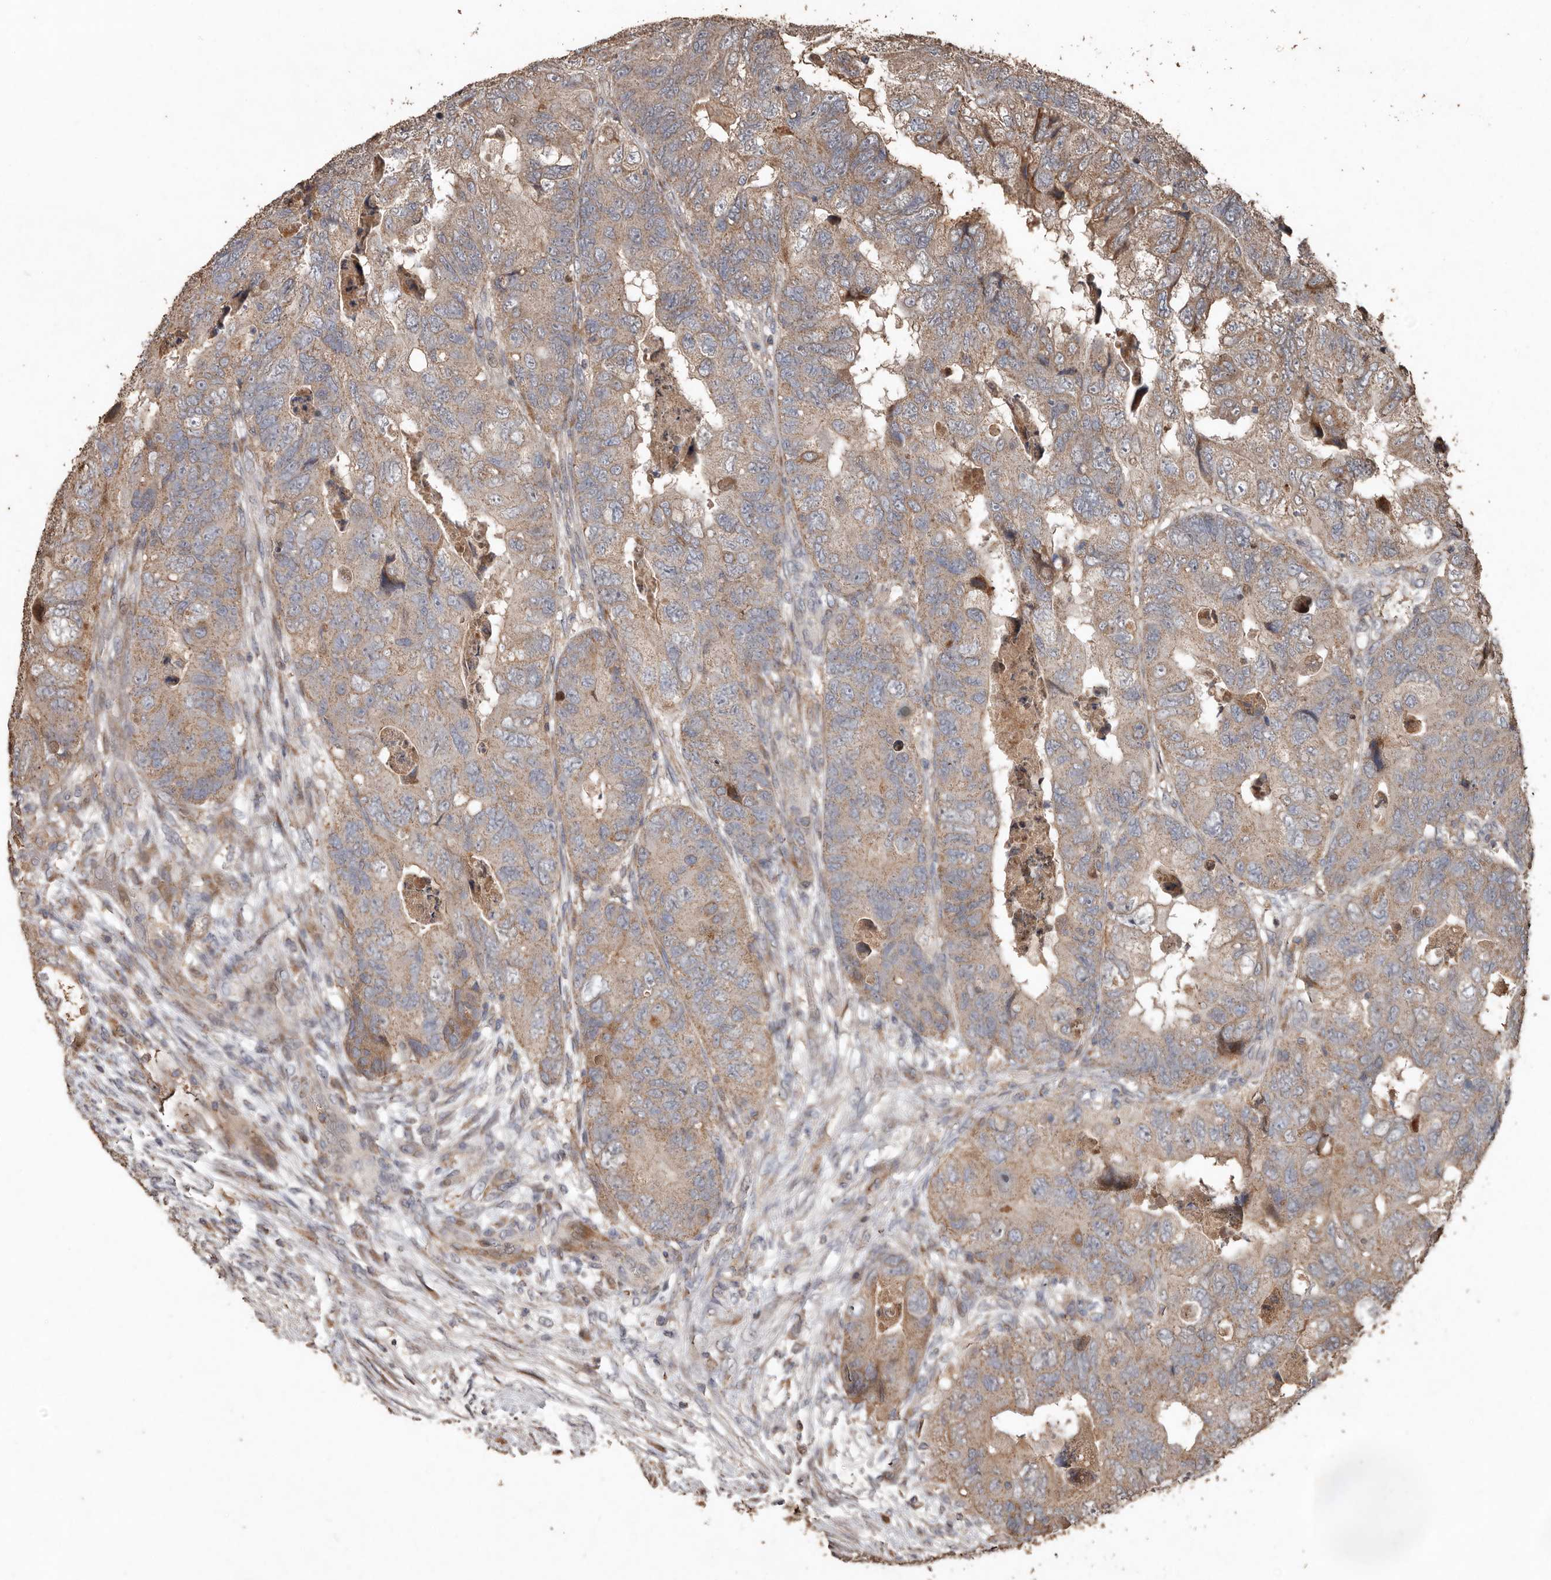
{"staining": {"intensity": "weak", "quantity": ">75%", "location": "cytoplasmic/membranous"}, "tissue": "colorectal cancer", "cell_type": "Tumor cells", "image_type": "cancer", "snomed": [{"axis": "morphology", "description": "Adenocarcinoma, NOS"}, {"axis": "topography", "description": "Rectum"}], "caption": "Immunohistochemical staining of human adenocarcinoma (colorectal) demonstrates low levels of weak cytoplasmic/membranous expression in approximately >75% of tumor cells. The staining was performed using DAB, with brown indicating positive protein expression. Nuclei are stained blue with hematoxylin.", "gene": "RANBP17", "patient": {"sex": "male", "age": 63}}